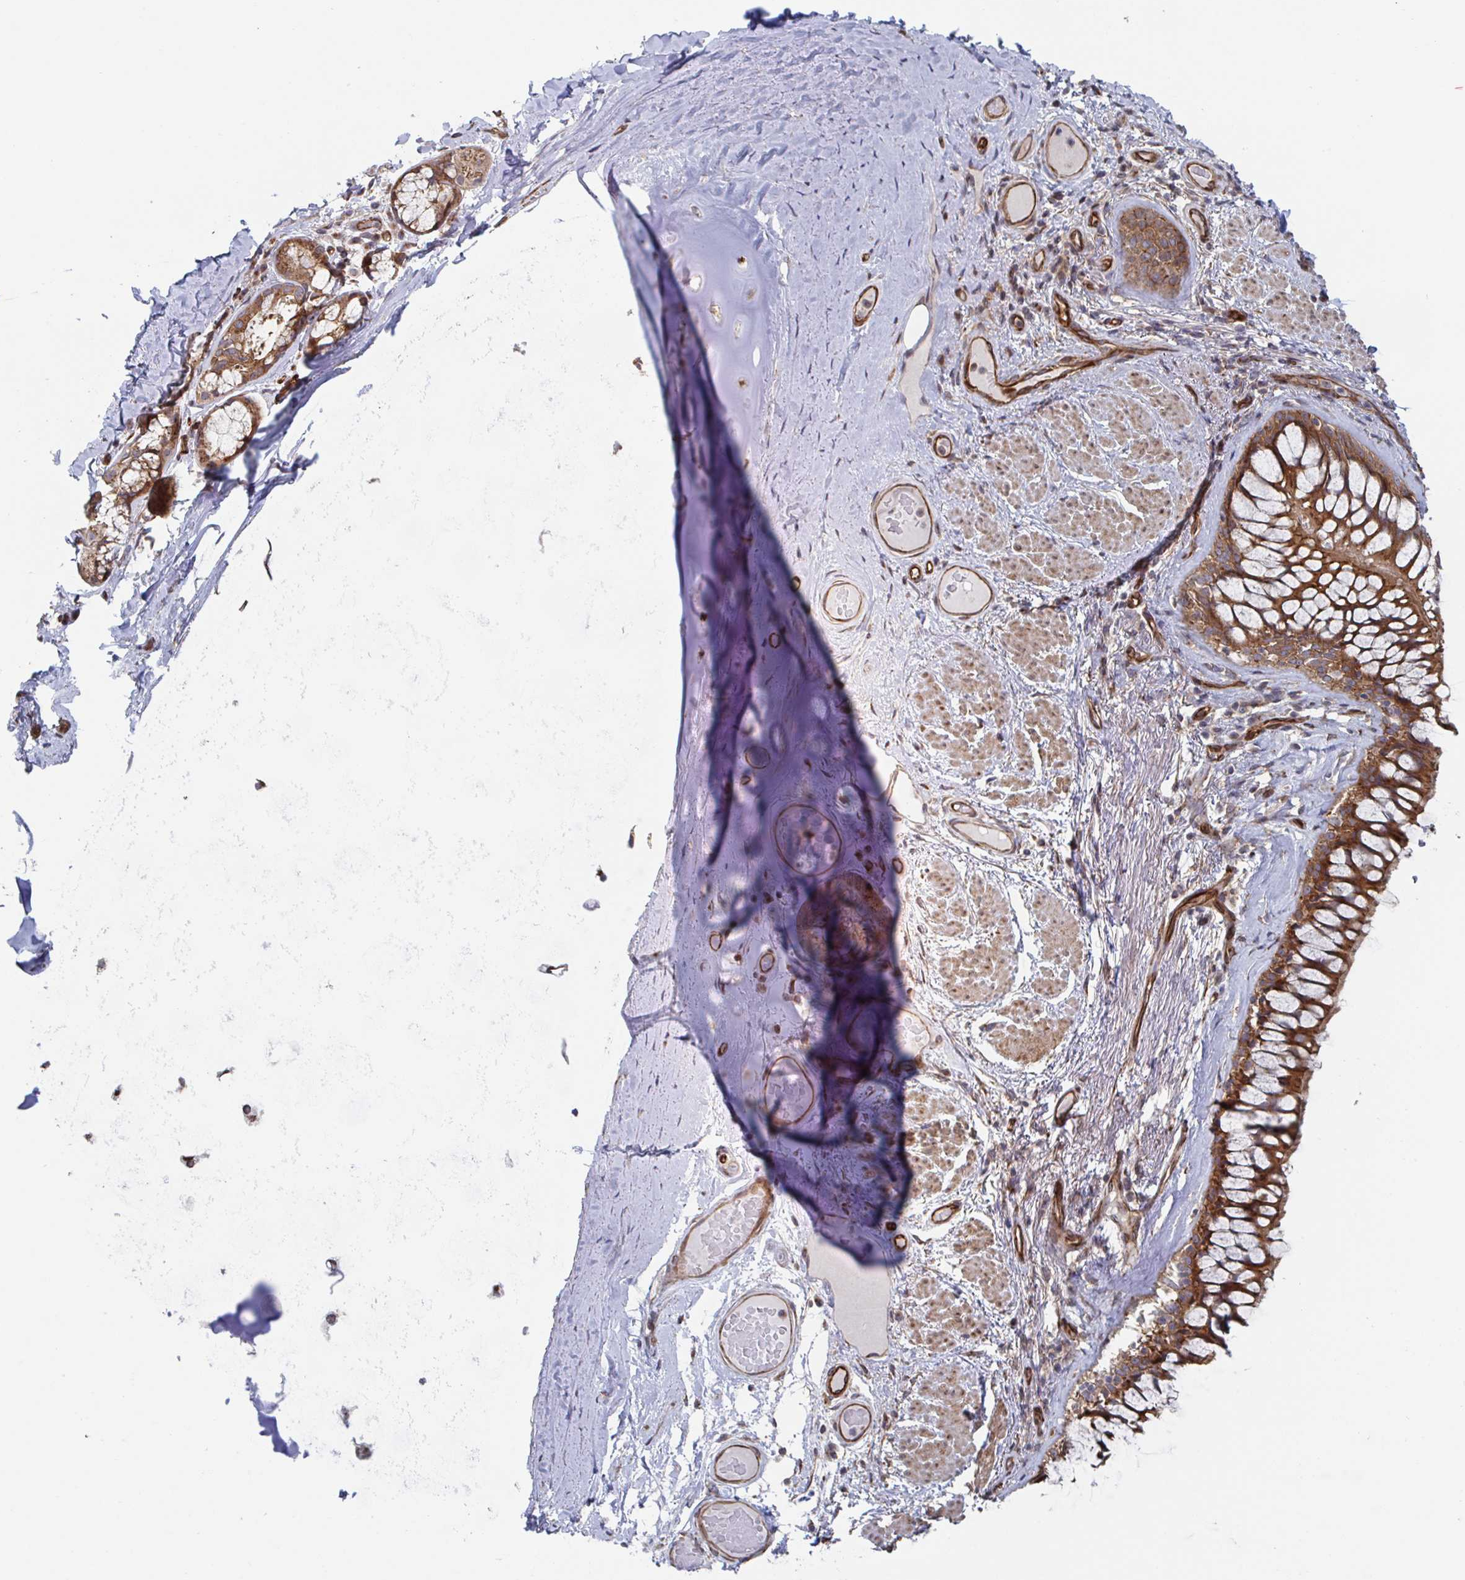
{"staining": {"intensity": "negative", "quantity": "none", "location": "none"}, "tissue": "adipose tissue", "cell_type": "Adipocytes", "image_type": "normal", "snomed": [{"axis": "morphology", "description": "Normal tissue, NOS"}, {"axis": "topography", "description": "Cartilage tissue"}, {"axis": "topography", "description": "Bronchus"}], "caption": "IHC micrograph of benign adipose tissue stained for a protein (brown), which reveals no expression in adipocytes. (DAB (3,3'-diaminobenzidine) immunohistochemistry with hematoxylin counter stain).", "gene": "DVL3", "patient": {"sex": "male", "age": 64}}